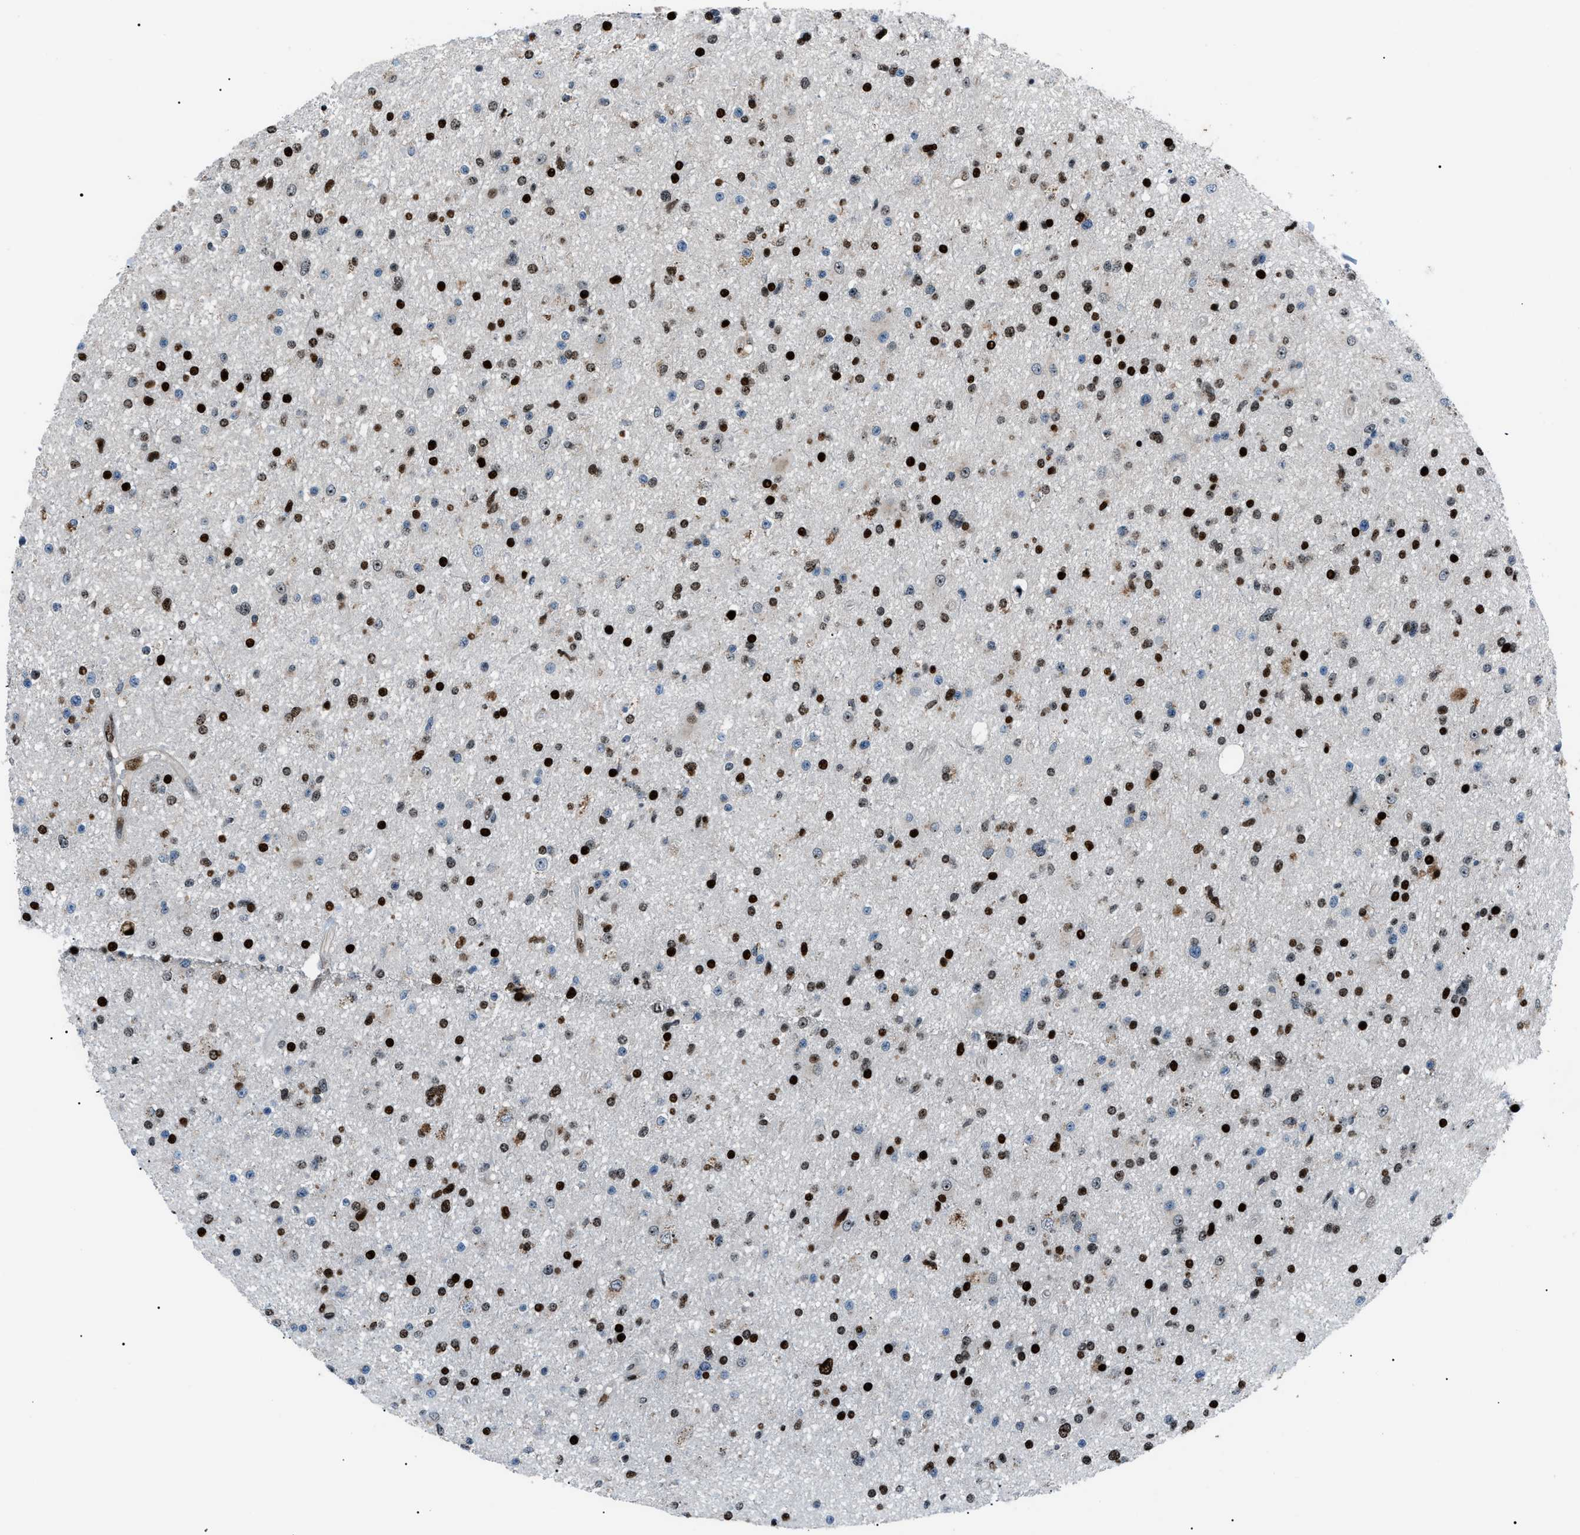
{"staining": {"intensity": "strong", "quantity": "25%-75%", "location": "nuclear"}, "tissue": "glioma", "cell_type": "Tumor cells", "image_type": "cancer", "snomed": [{"axis": "morphology", "description": "Glioma, malignant, High grade"}, {"axis": "topography", "description": "Brain"}], "caption": "A brown stain labels strong nuclear positivity of a protein in human glioma tumor cells.", "gene": "PRKX", "patient": {"sex": "male", "age": 33}}